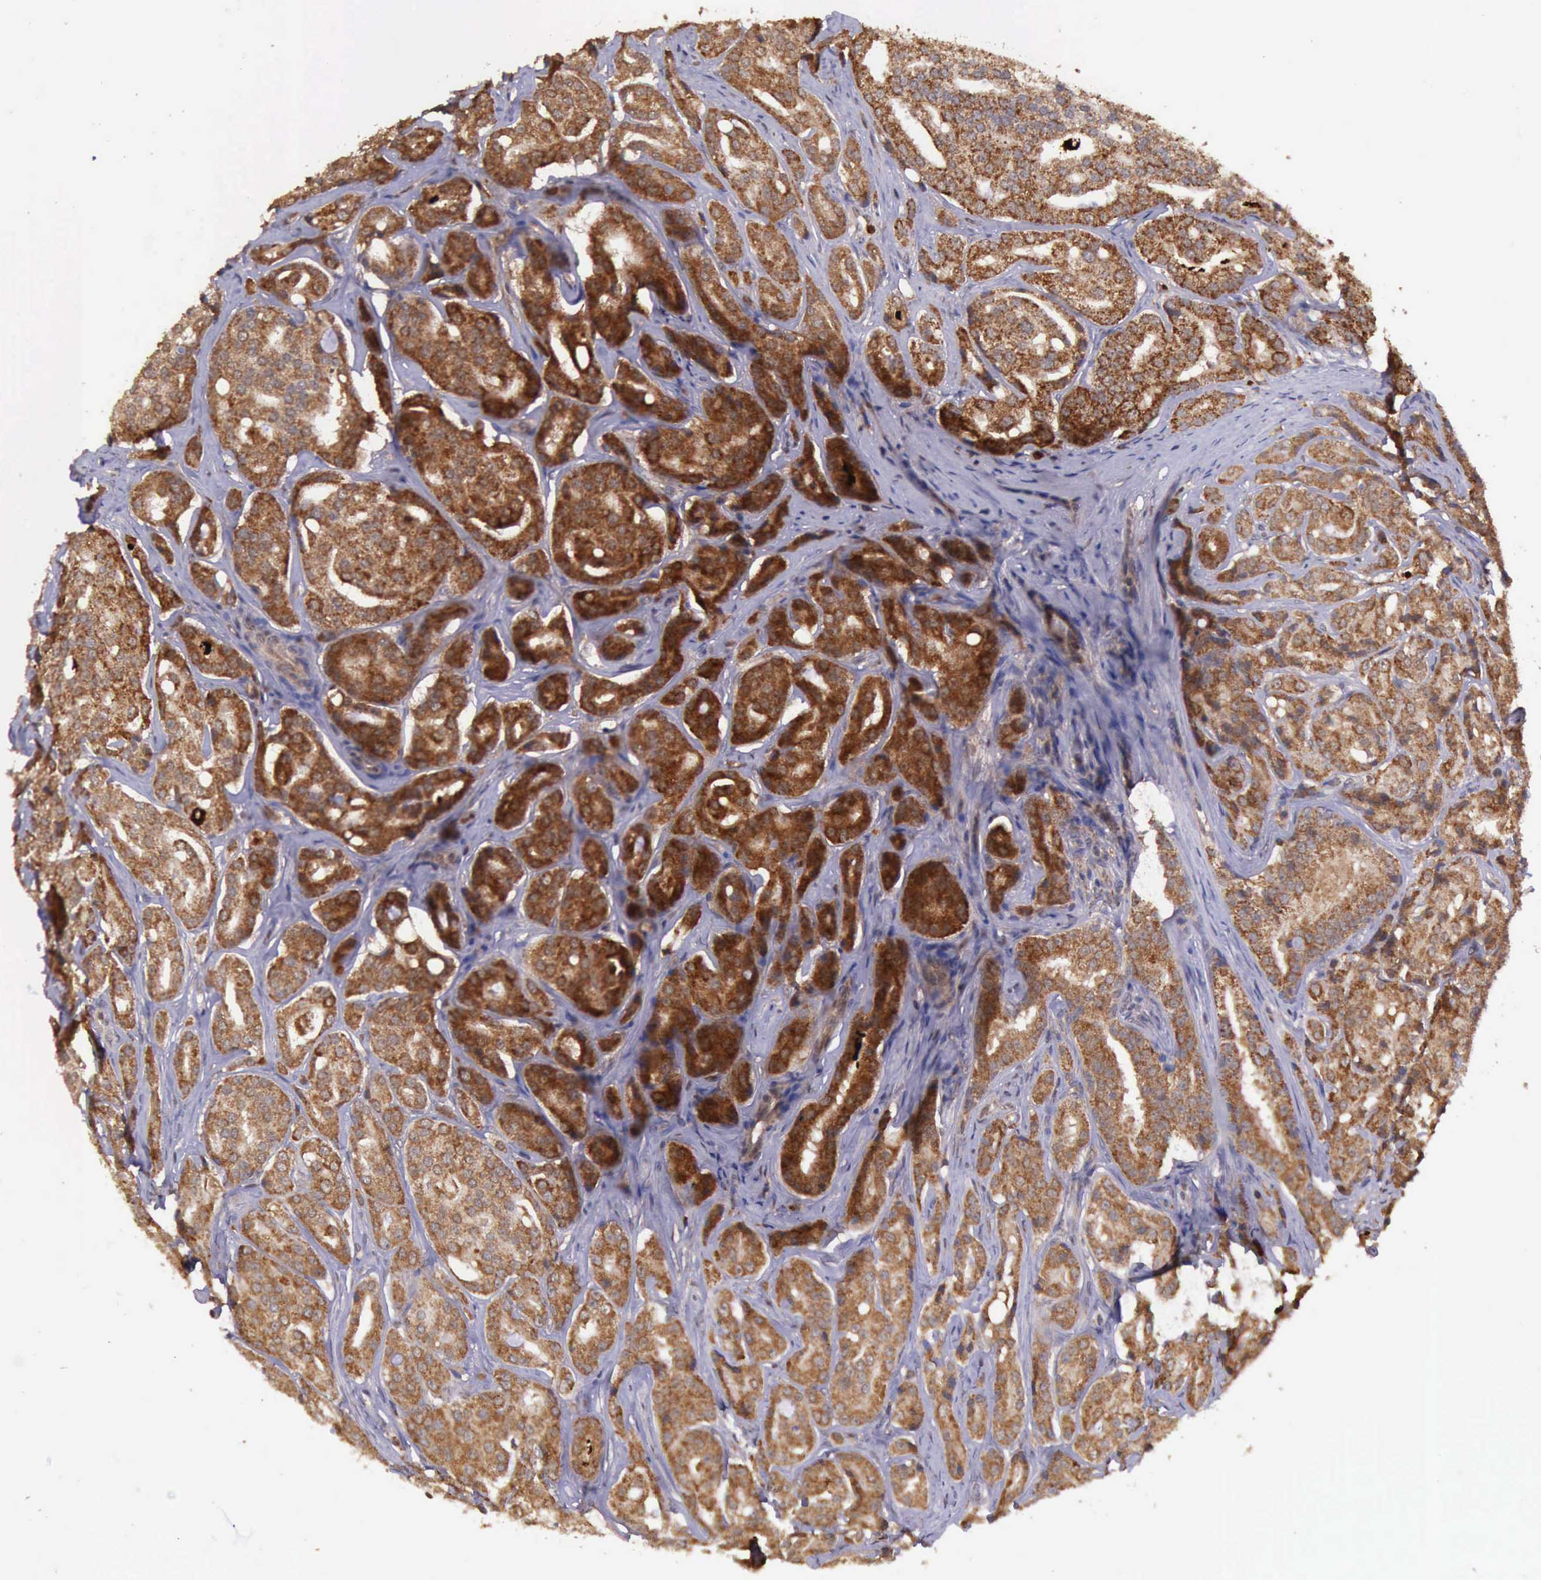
{"staining": {"intensity": "strong", "quantity": ">75%", "location": "cytoplasmic/membranous"}, "tissue": "prostate cancer", "cell_type": "Tumor cells", "image_type": "cancer", "snomed": [{"axis": "morphology", "description": "Adenocarcinoma, High grade"}, {"axis": "topography", "description": "Prostate"}], "caption": "Adenocarcinoma (high-grade) (prostate) stained with DAB (3,3'-diaminobenzidine) IHC reveals high levels of strong cytoplasmic/membranous positivity in approximately >75% of tumor cells.", "gene": "ARMCX3", "patient": {"sex": "male", "age": 64}}